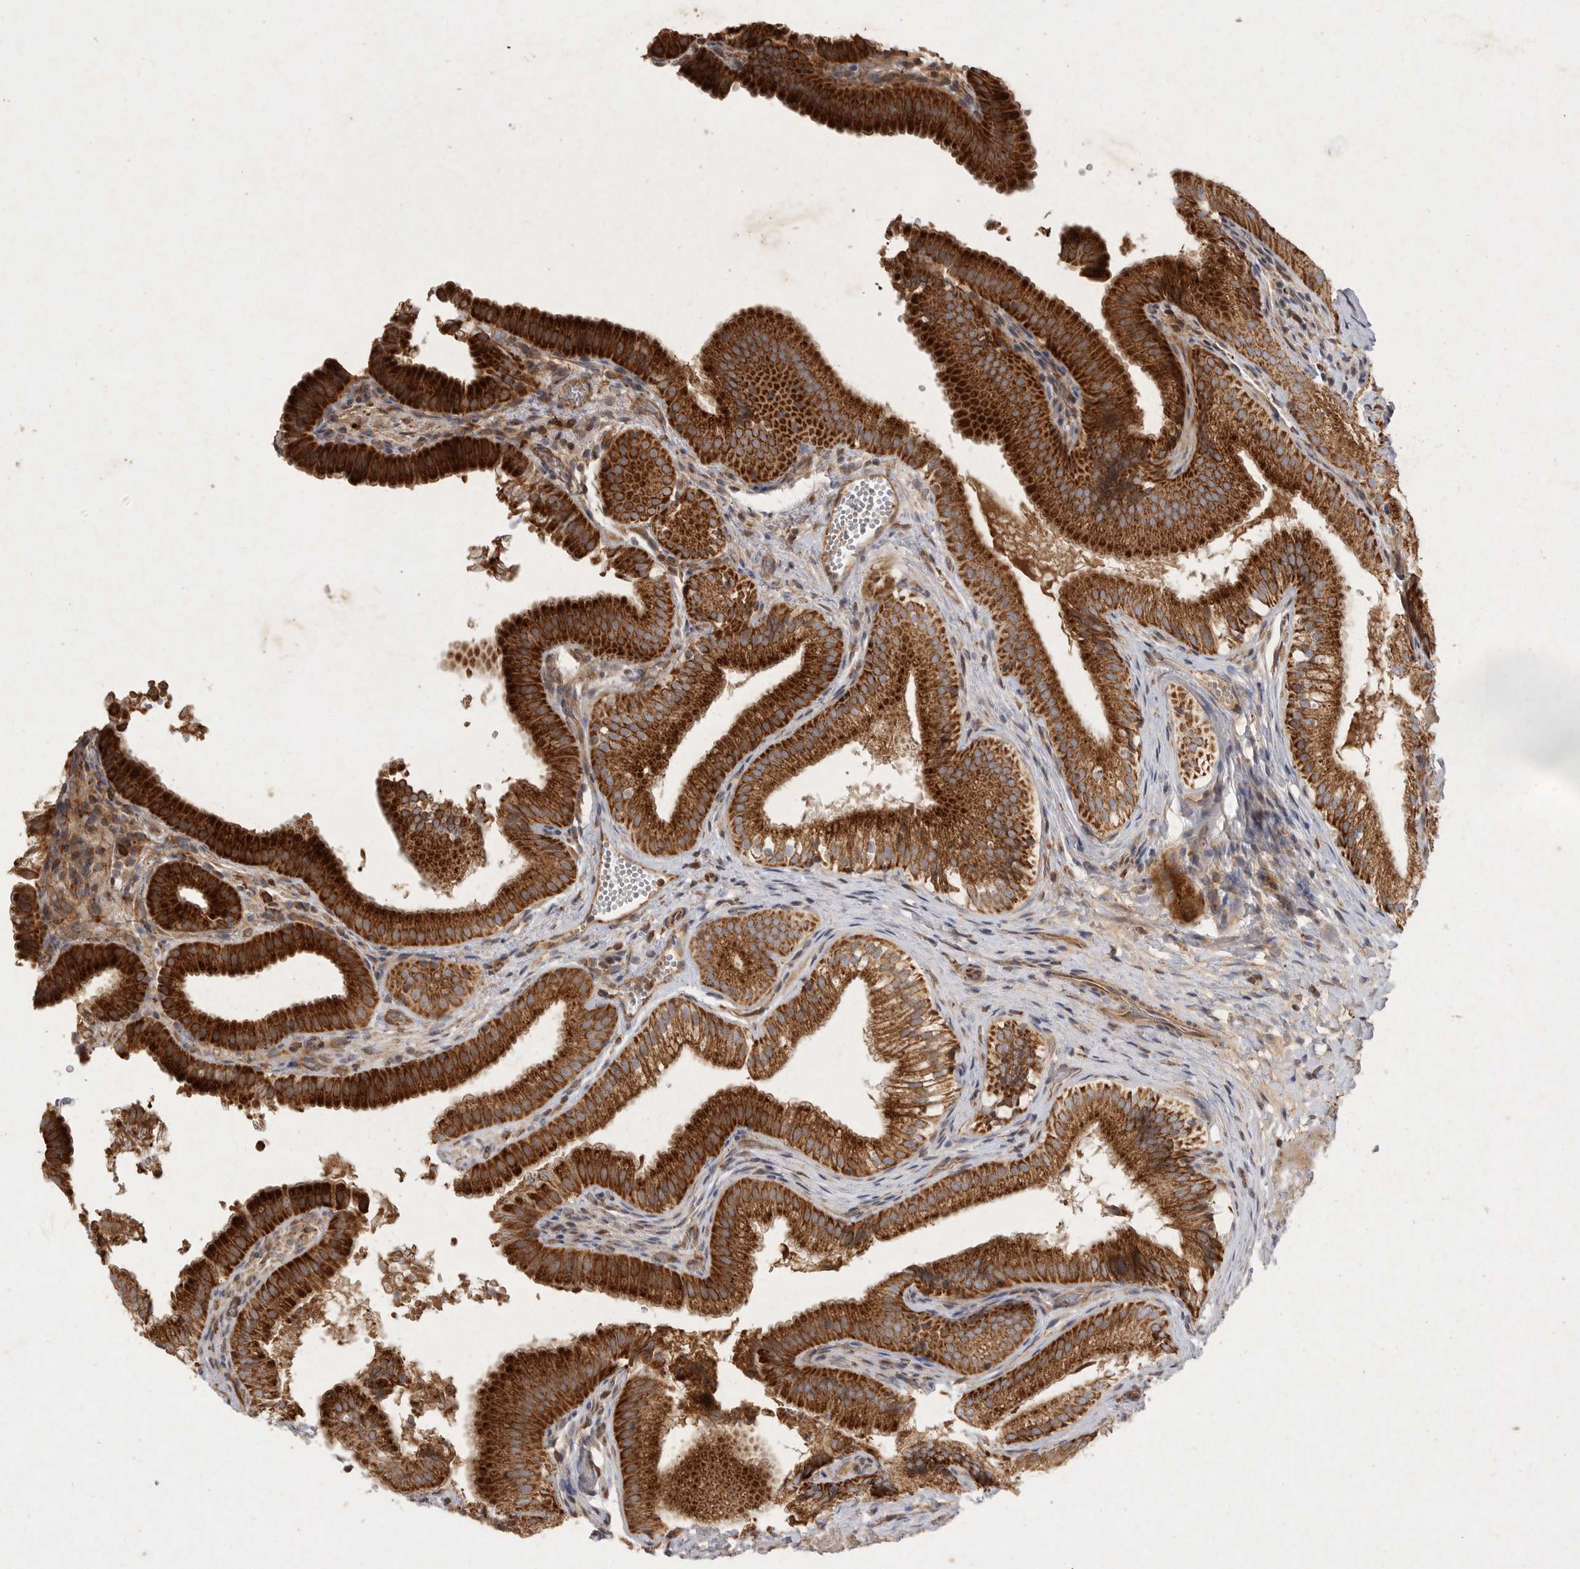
{"staining": {"intensity": "strong", "quantity": ">75%", "location": "cytoplasmic/membranous"}, "tissue": "gallbladder", "cell_type": "Glandular cells", "image_type": "normal", "snomed": [{"axis": "morphology", "description": "Normal tissue, NOS"}, {"axis": "topography", "description": "Gallbladder"}], "caption": "Strong cytoplasmic/membranous expression is appreciated in approximately >75% of glandular cells in unremarkable gallbladder.", "gene": "MRPL41", "patient": {"sex": "female", "age": 30}}